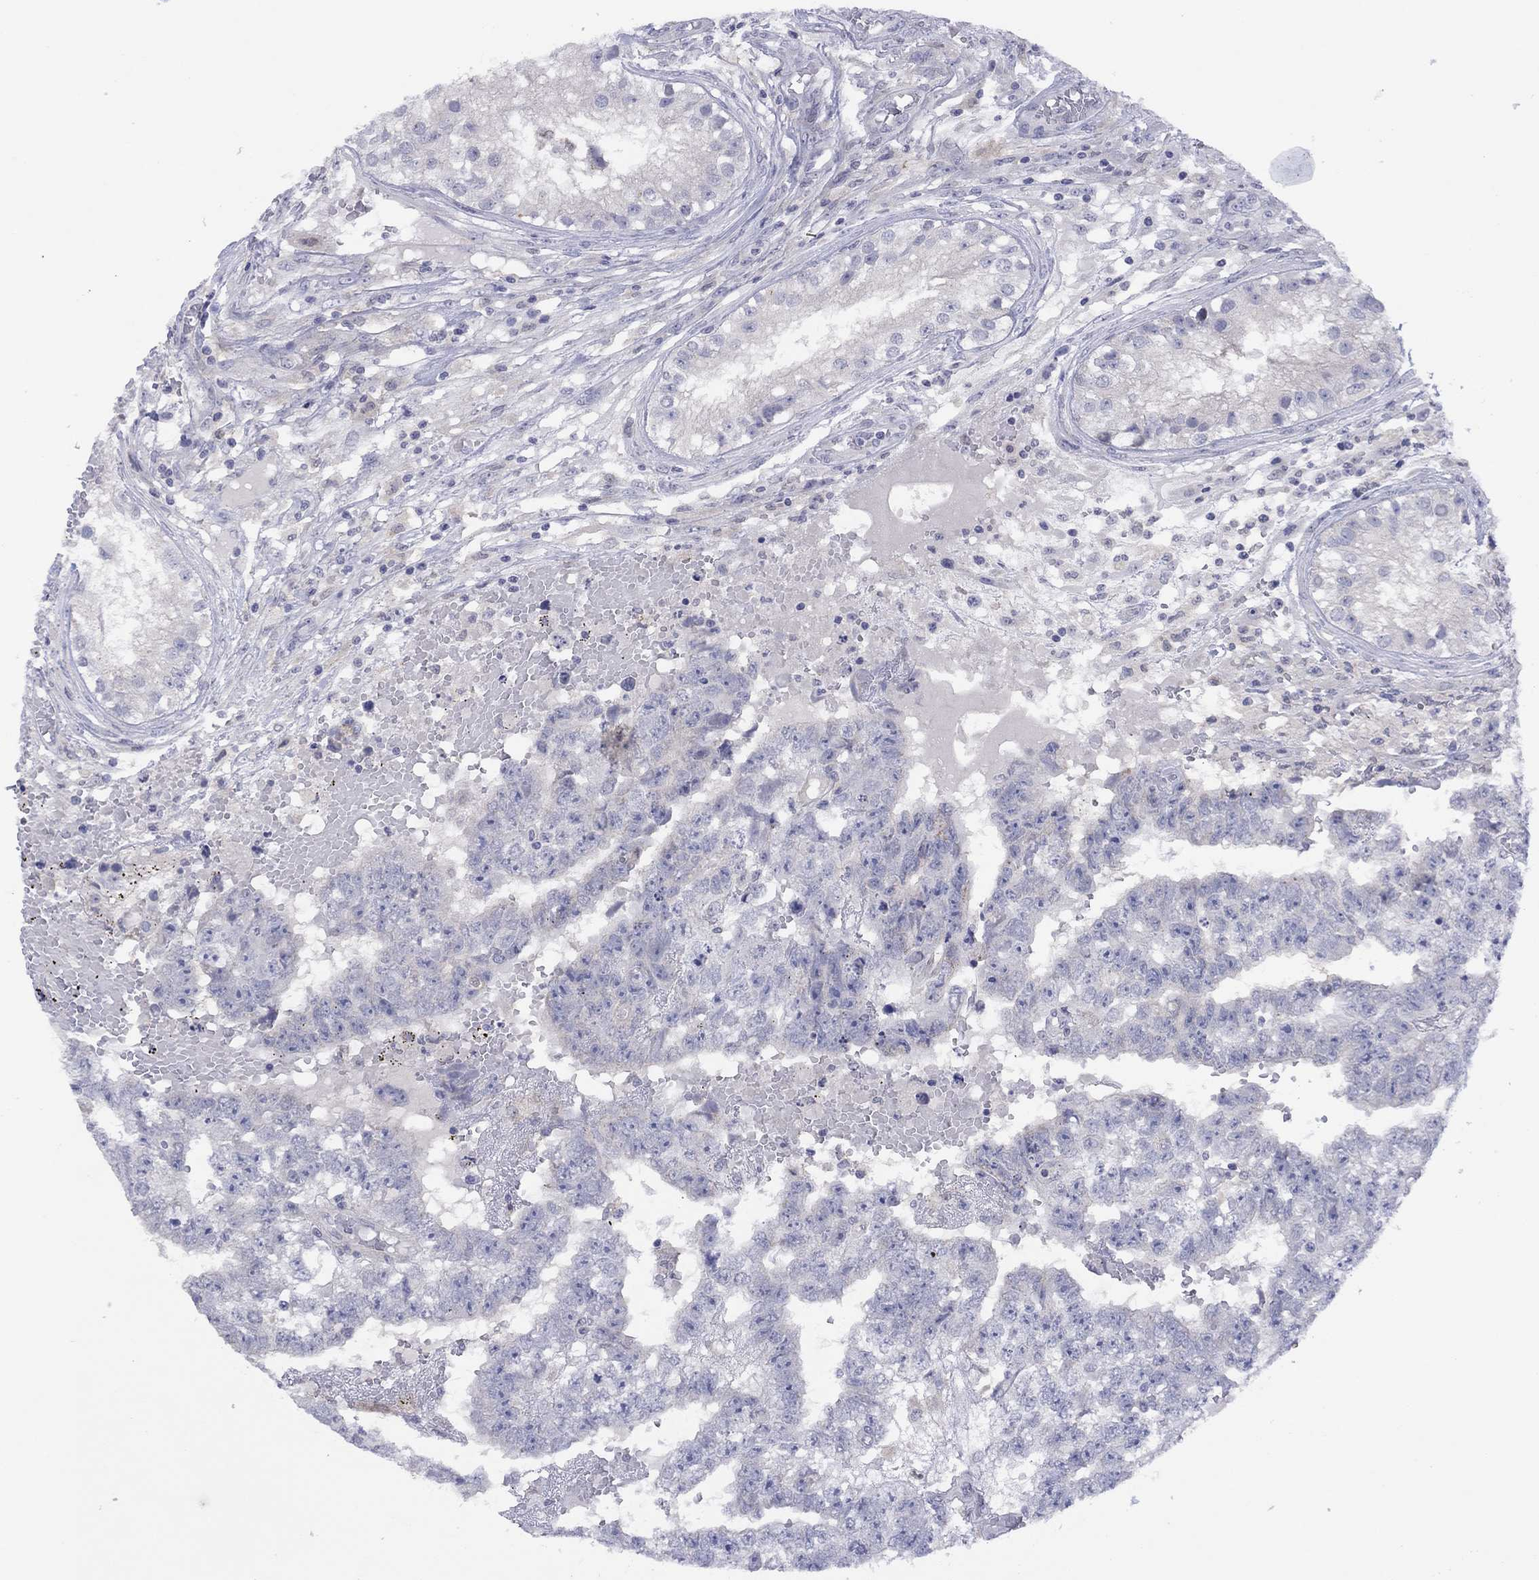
{"staining": {"intensity": "negative", "quantity": "none", "location": "none"}, "tissue": "testis cancer", "cell_type": "Tumor cells", "image_type": "cancer", "snomed": [{"axis": "morphology", "description": "Carcinoma, Embryonal, NOS"}, {"axis": "topography", "description": "Testis"}], "caption": "Immunohistochemical staining of human testis cancer (embryonal carcinoma) shows no significant expression in tumor cells.", "gene": "CYP2B6", "patient": {"sex": "male", "age": 25}}